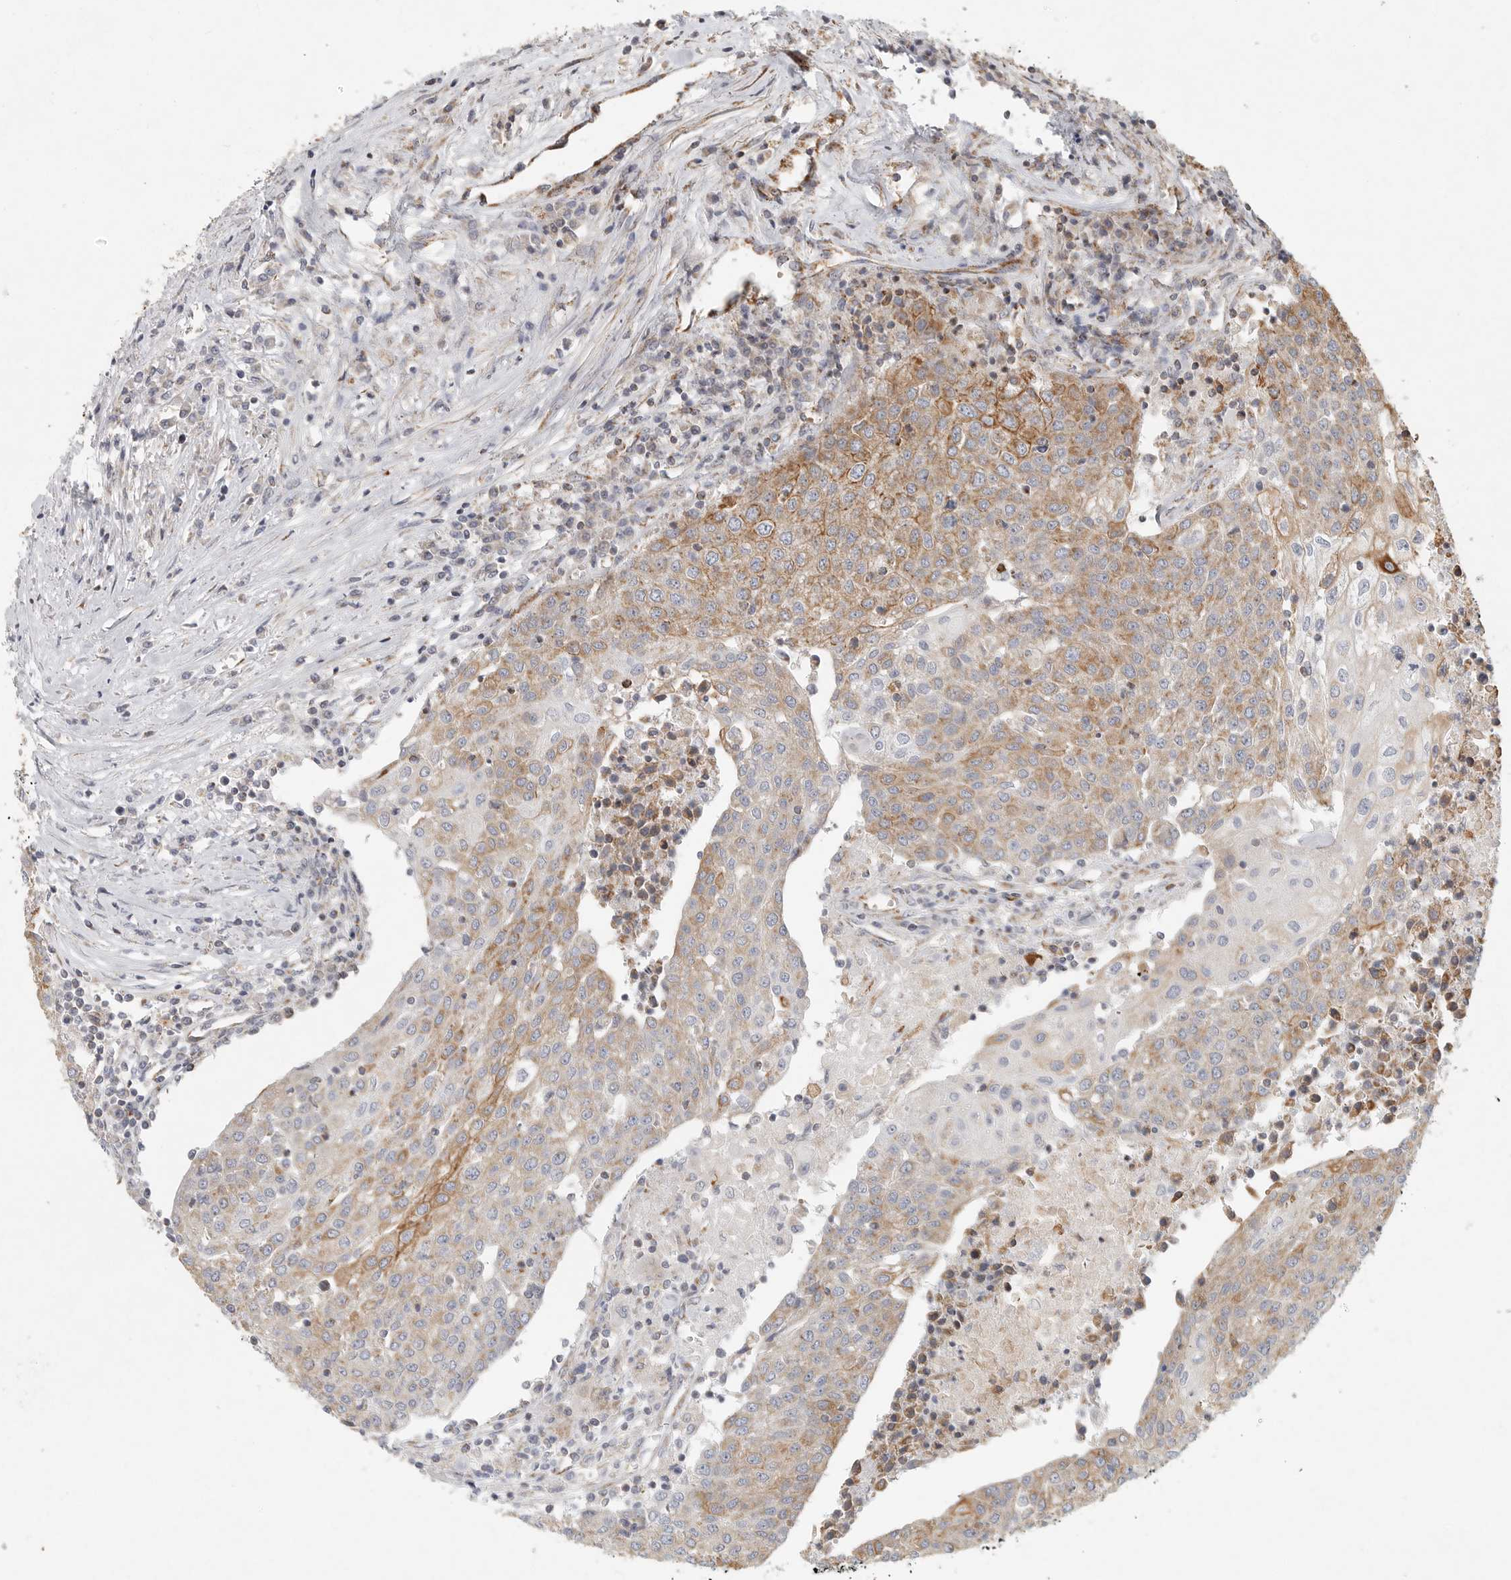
{"staining": {"intensity": "moderate", "quantity": ">75%", "location": "cytoplasmic/membranous"}, "tissue": "urothelial cancer", "cell_type": "Tumor cells", "image_type": "cancer", "snomed": [{"axis": "morphology", "description": "Urothelial carcinoma, High grade"}, {"axis": "topography", "description": "Urinary bladder"}], "caption": "The histopathology image reveals staining of high-grade urothelial carcinoma, revealing moderate cytoplasmic/membranous protein staining (brown color) within tumor cells. (DAB (3,3'-diaminobenzidine) IHC, brown staining for protein, blue staining for nuclei).", "gene": "SLC25A26", "patient": {"sex": "female", "age": 85}}